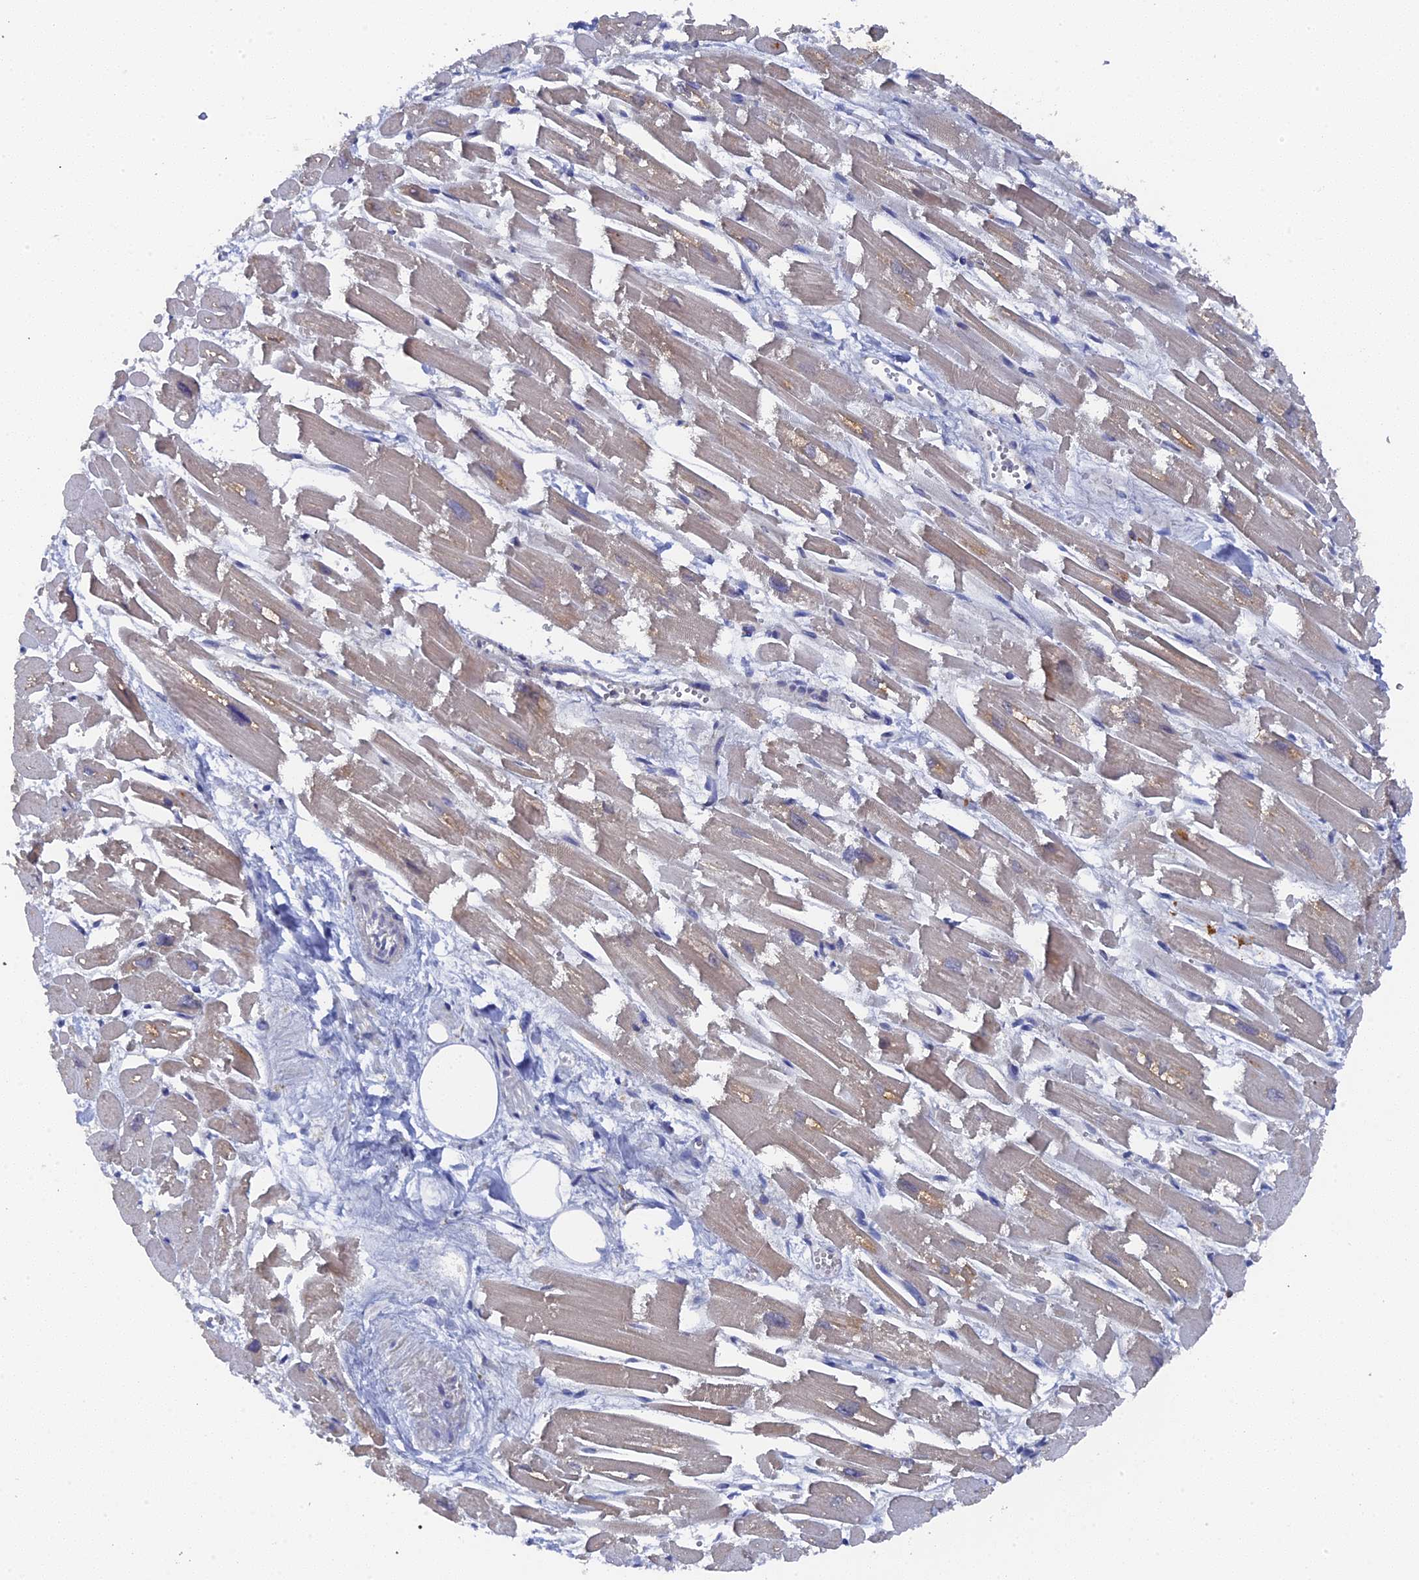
{"staining": {"intensity": "moderate", "quantity": "<25%", "location": "cytoplasmic/membranous"}, "tissue": "heart muscle", "cell_type": "Cardiomyocytes", "image_type": "normal", "snomed": [{"axis": "morphology", "description": "Normal tissue, NOS"}, {"axis": "topography", "description": "Heart"}], "caption": "The micrograph exhibits a brown stain indicating the presence of a protein in the cytoplasmic/membranous of cardiomyocytes in heart muscle.", "gene": "MIGA2", "patient": {"sex": "male", "age": 54}}